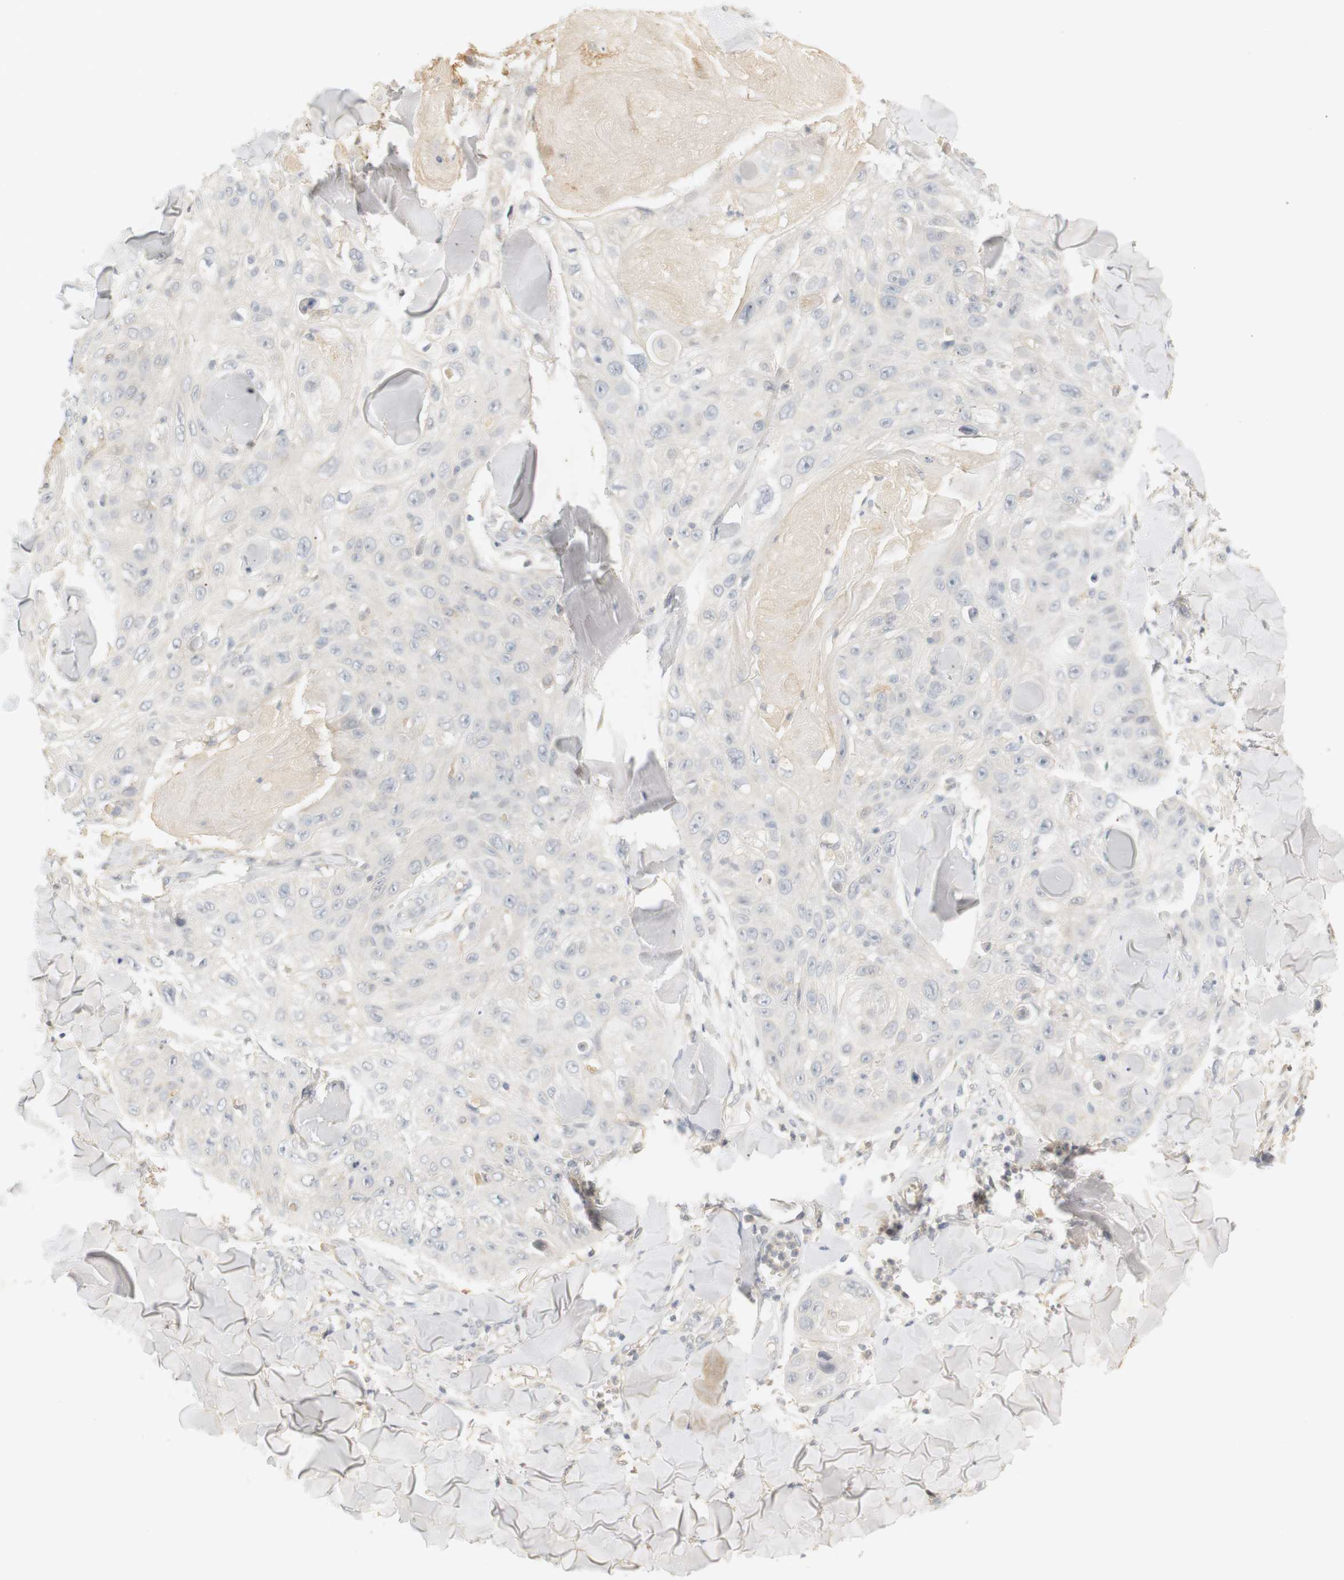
{"staining": {"intensity": "negative", "quantity": "none", "location": "none"}, "tissue": "skin cancer", "cell_type": "Tumor cells", "image_type": "cancer", "snomed": [{"axis": "morphology", "description": "Squamous cell carcinoma, NOS"}, {"axis": "topography", "description": "Skin"}], "caption": "The IHC histopathology image has no significant positivity in tumor cells of skin cancer tissue.", "gene": "RTN3", "patient": {"sex": "male", "age": 86}}